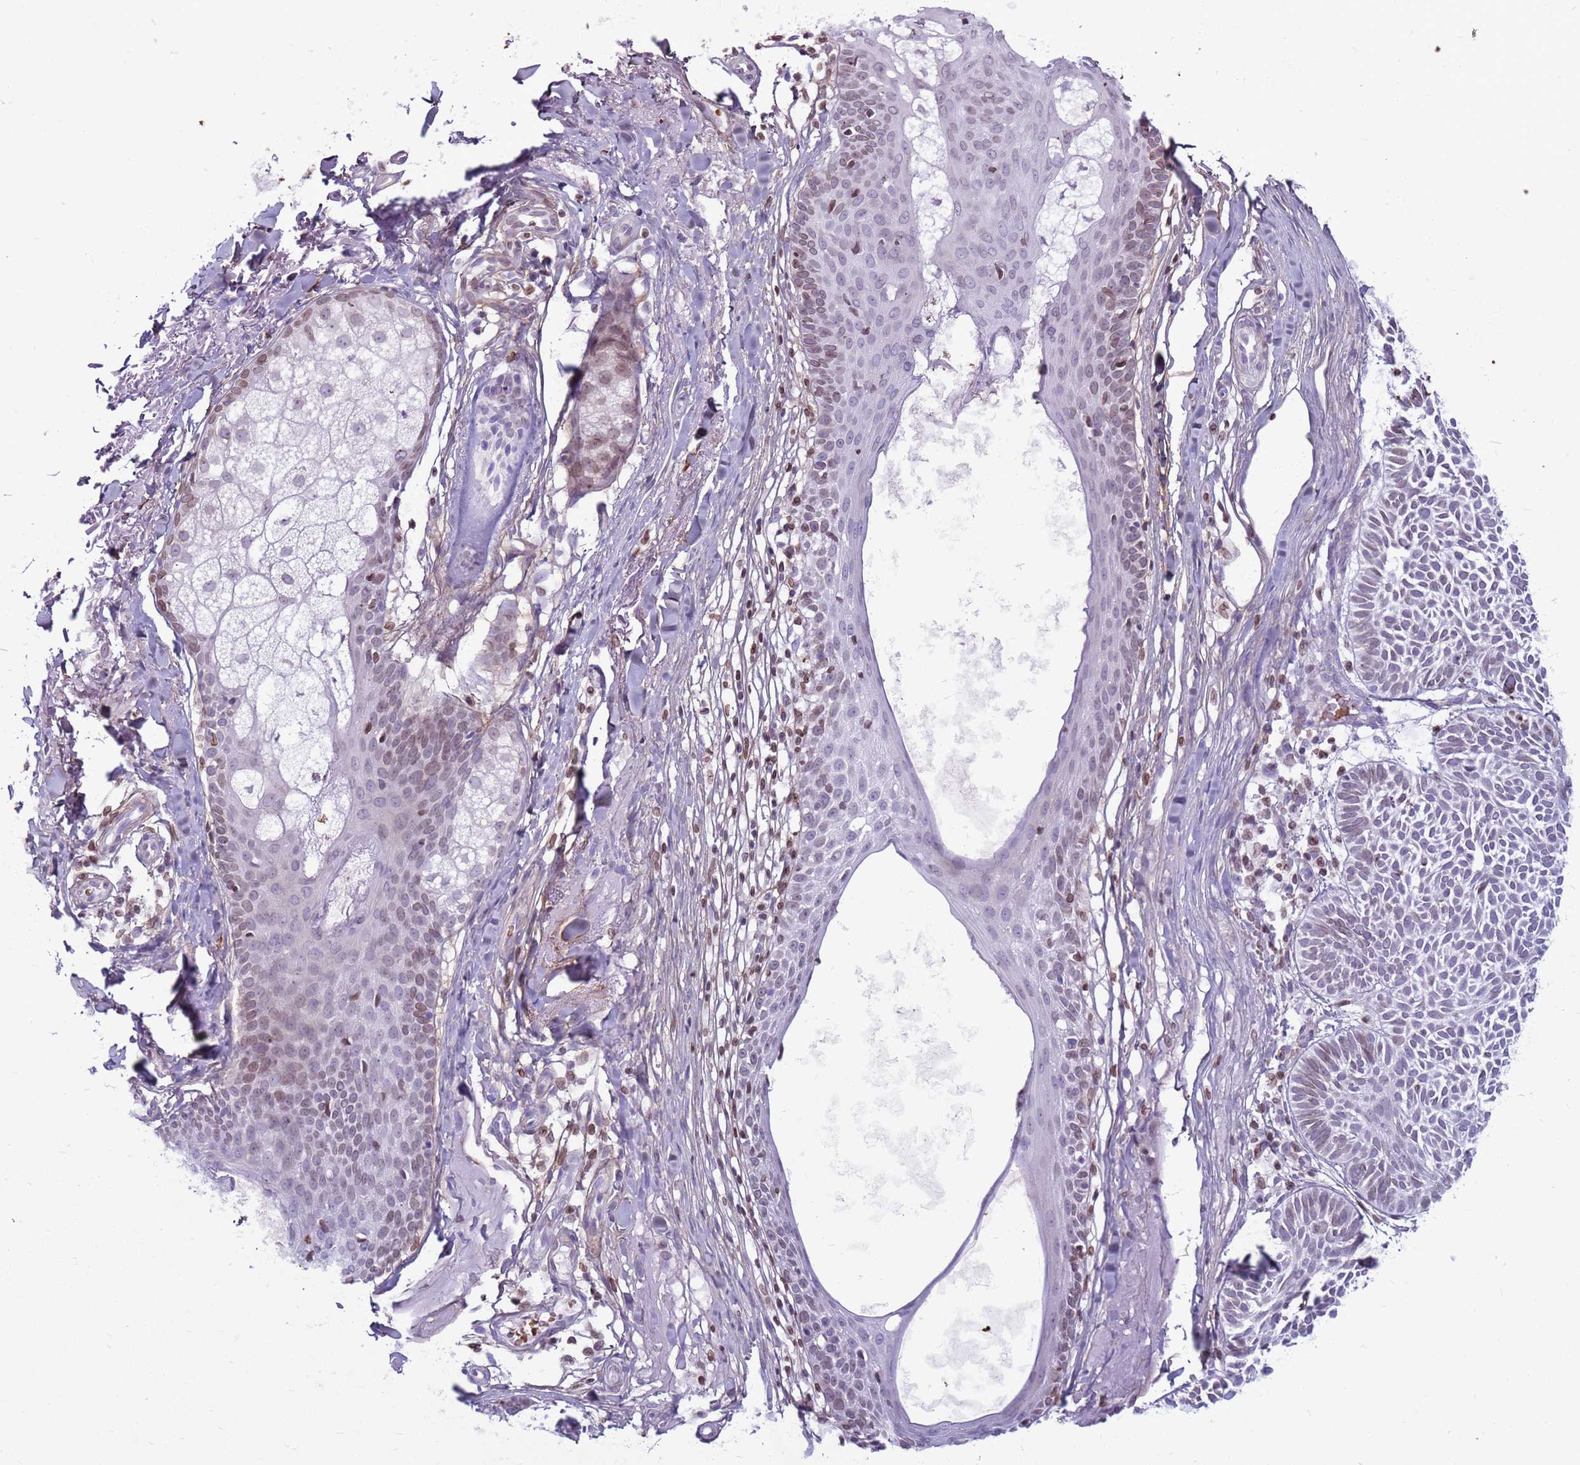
{"staining": {"intensity": "weak", "quantity": "25%-75%", "location": "cytoplasmic/membranous,nuclear"}, "tissue": "skin cancer", "cell_type": "Tumor cells", "image_type": "cancer", "snomed": [{"axis": "morphology", "description": "Basal cell carcinoma"}, {"axis": "topography", "description": "Skin"}], "caption": "Immunohistochemical staining of skin basal cell carcinoma exhibits weak cytoplasmic/membranous and nuclear protein expression in about 25%-75% of tumor cells.", "gene": "METTL25B", "patient": {"sex": "male", "age": 69}}